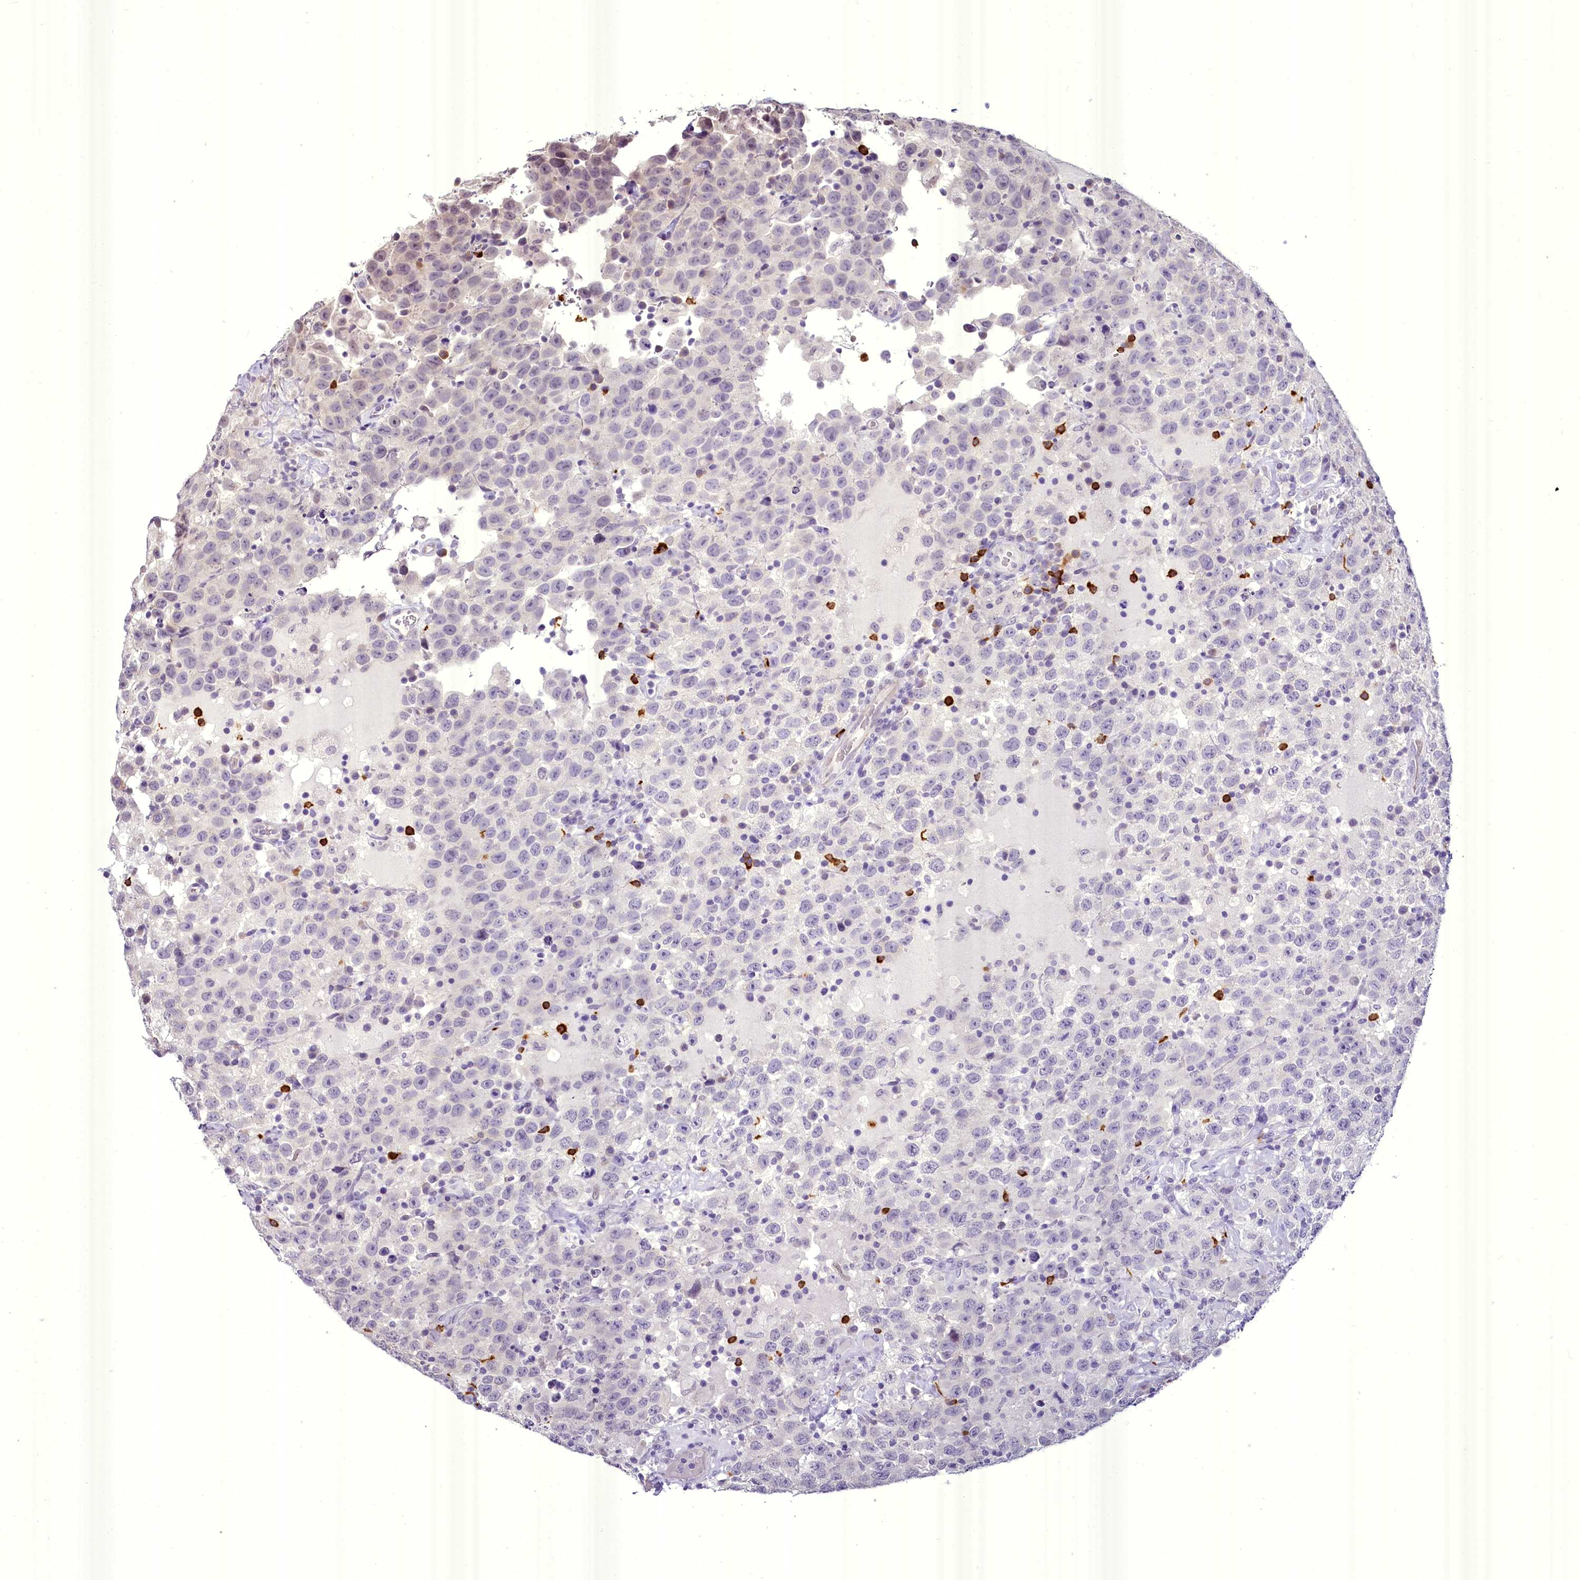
{"staining": {"intensity": "negative", "quantity": "none", "location": "none"}, "tissue": "testis cancer", "cell_type": "Tumor cells", "image_type": "cancer", "snomed": [{"axis": "morphology", "description": "Seminoma, NOS"}, {"axis": "topography", "description": "Testis"}], "caption": "High power microscopy micrograph of an immunohistochemistry photomicrograph of seminoma (testis), revealing no significant staining in tumor cells. The staining is performed using DAB brown chromogen with nuclei counter-stained in using hematoxylin.", "gene": "BANK1", "patient": {"sex": "male", "age": 41}}